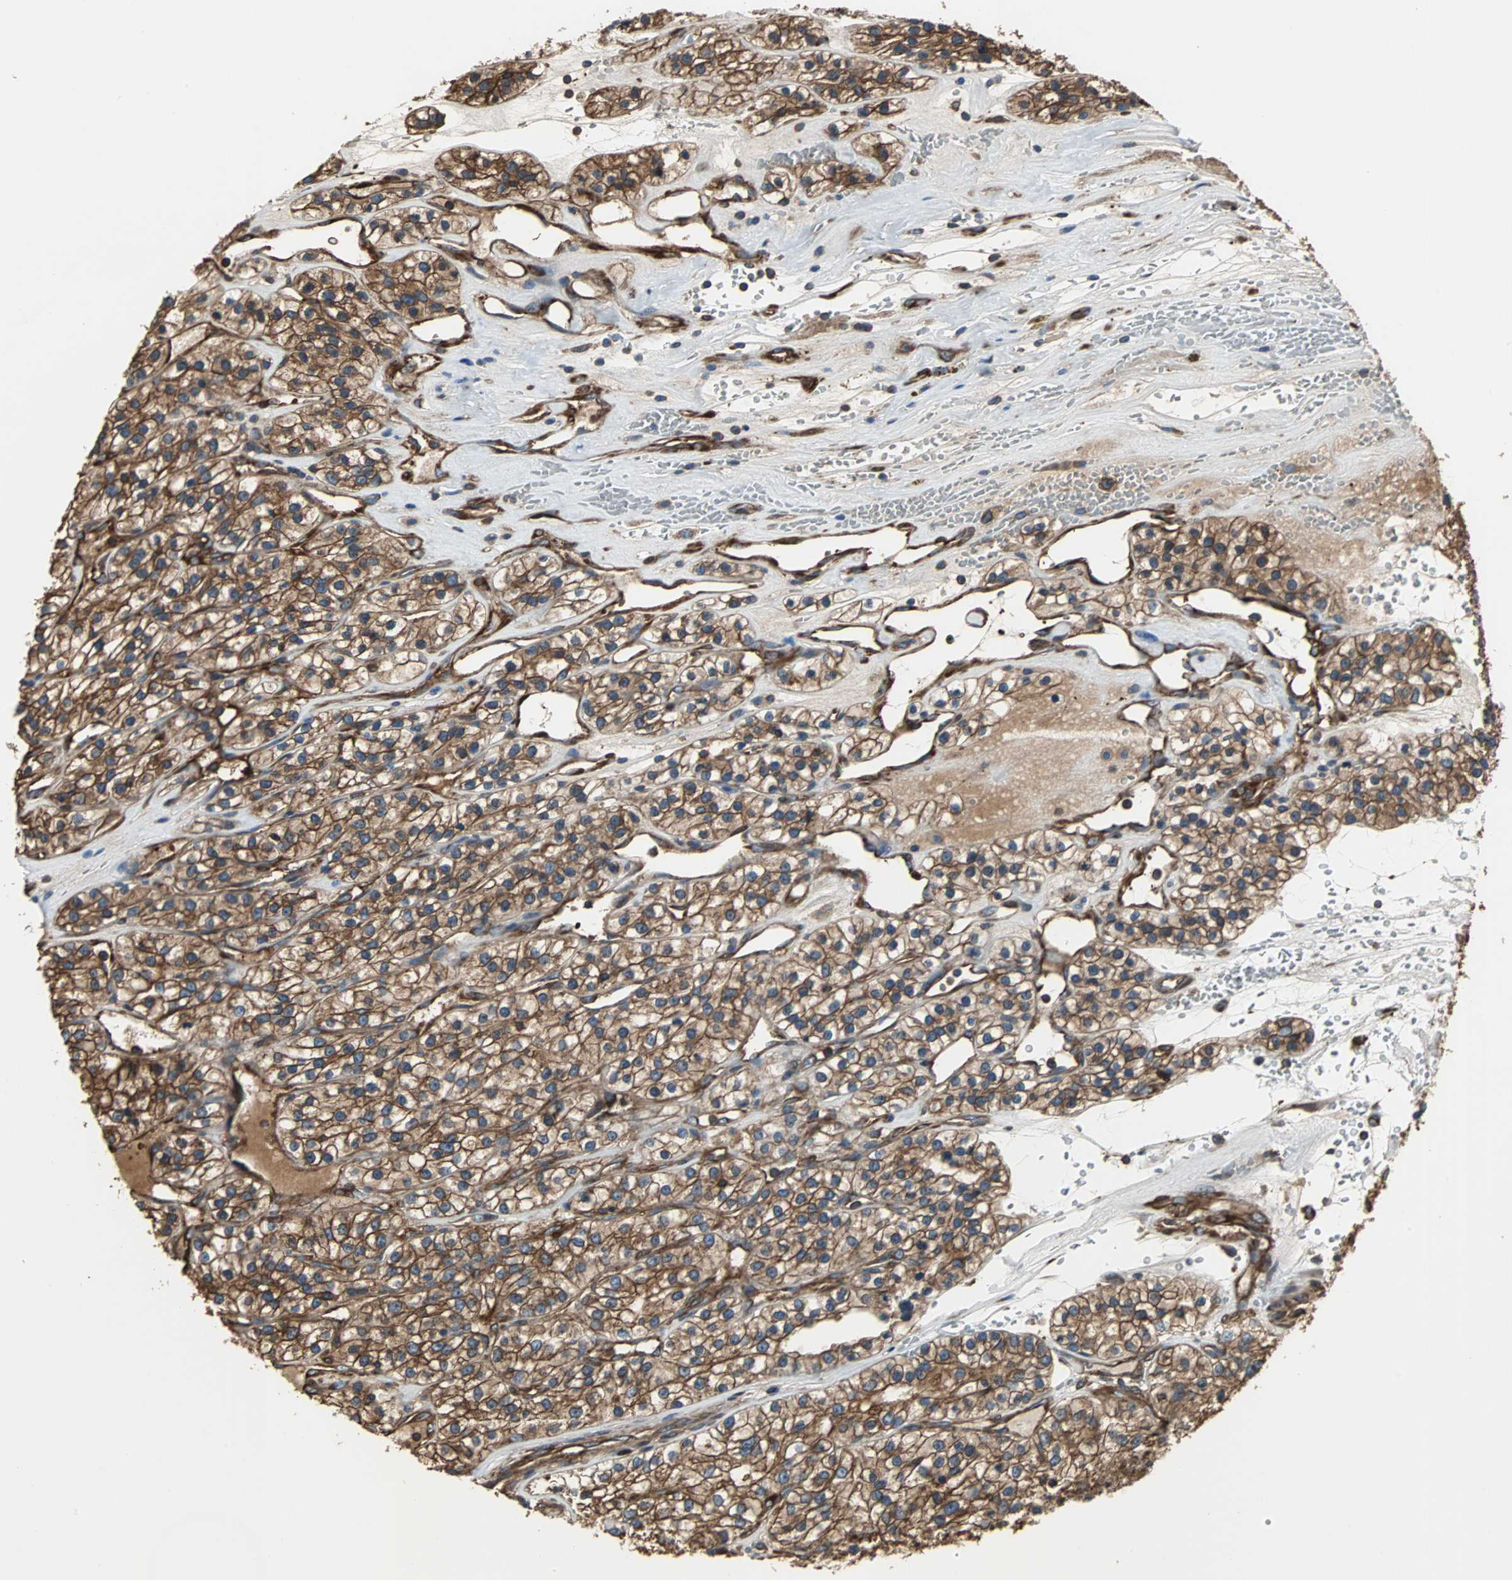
{"staining": {"intensity": "strong", "quantity": ">75%", "location": "cytoplasmic/membranous"}, "tissue": "renal cancer", "cell_type": "Tumor cells", "image_type": "cancer", "snomed": [{"axis": "morphology", "description": "Adenocarcinoma, NOS"}, {"axis": "topography", "description": "Kidney"}], "caption": "Adenocarcinoma (renal) was stained to show a protein in brown. There is high levels of strong cytoplasmic/membranous staining in approximately >75% of tumor cells.", "gene": "ACTN1", "patient": {"sex": "female", "age": 57}}